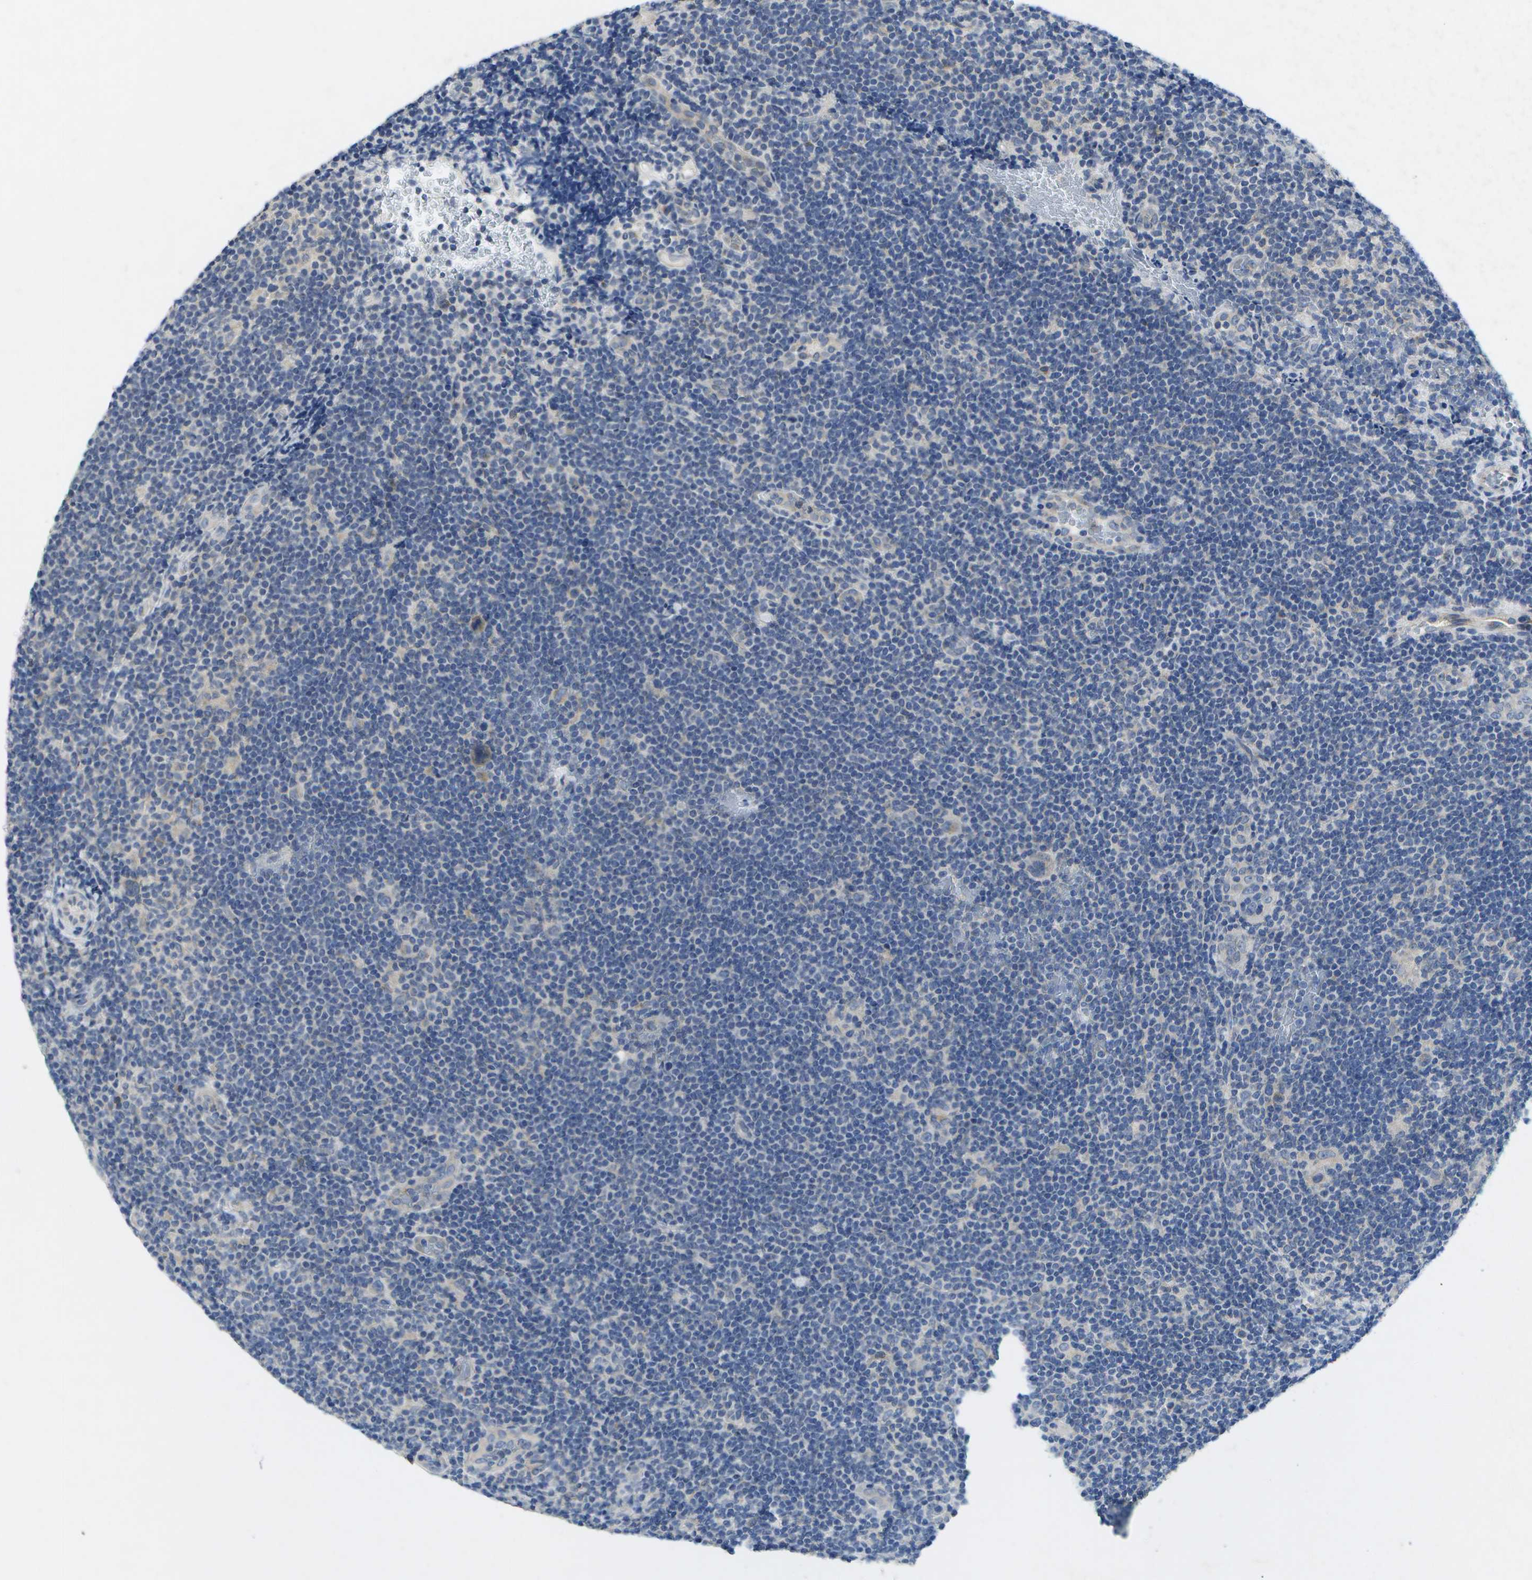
{"staining": {"intensity": "weak", "quantity": "<25%", "location": "cytoplasmic/membranous"}, "tissue": "lymphoma", "cell_type": "Tumor cells", "image_type": "cancer", "snomed": [{"axis": "morphology", "description": "Hodgkin's disease, NOS"}, {"axis": "topography", "description": "Lymph node"}], "caption": "There is no significant staining in tumor cells of Hodgkin's disease. The staining was performed using DAB to visualize the protein expression in brown, while the nuclei were stained in blue with hematoxylin (Magnification: 20x).", "gene": "KDELR1", "patient": {"sex": "female", "age": 57}}